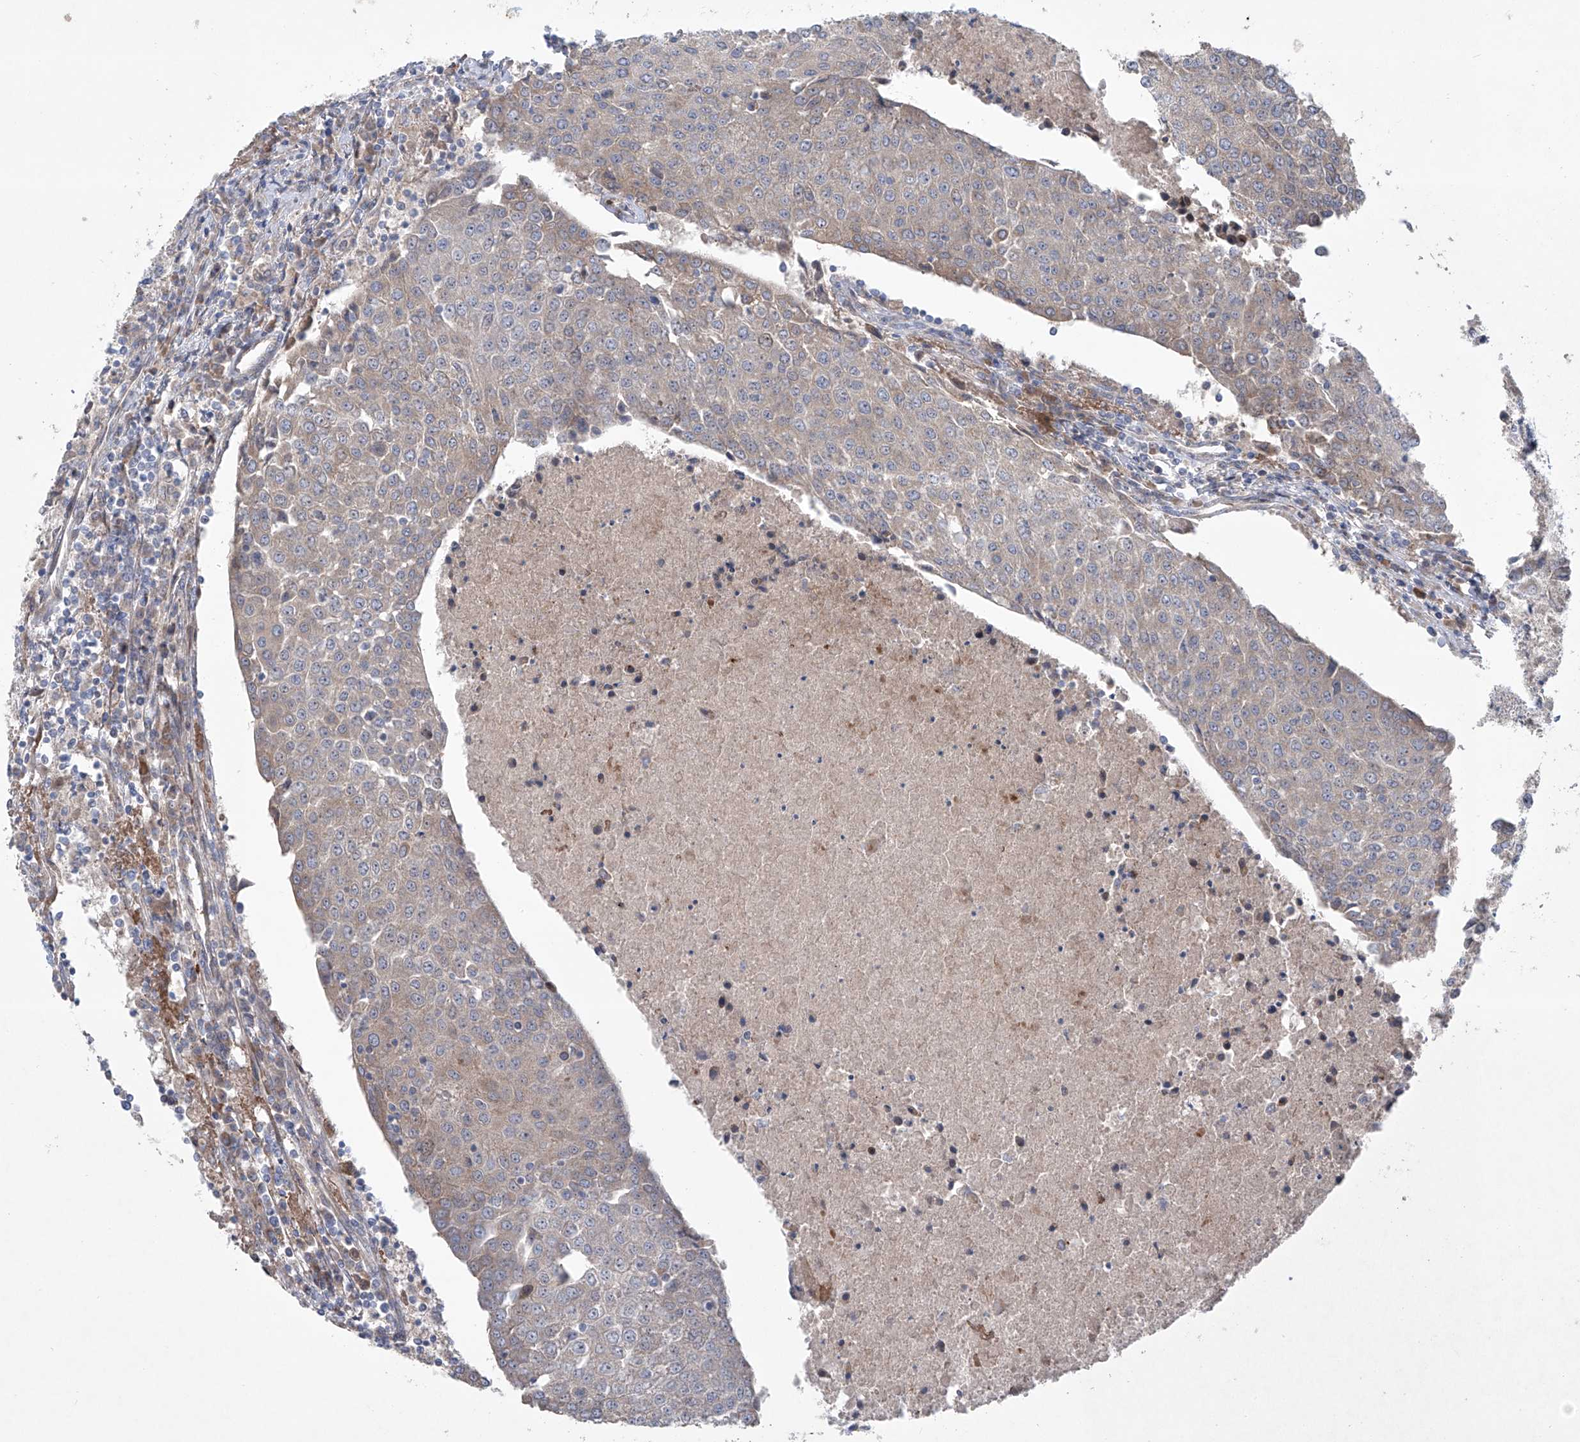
{"staining": {"intensity": "weak", "quantity": "<25%", "location": "cytoplasmic/membranous"}, "tissue": "urothelial cancer", "cell_type": "Tumor cells", "image_type": "cancer", "snomed": [{"axis": "morphology", "description": "Urothelial carcinoma, High grade"}, {"axis": "topography", "description": "Urinary bladder"}], "caption": "A micrograph of urothelial cancer stained for a protein shows no brown staining in tumor cells.", "gene": "KLC4", "patient": {"sex": "female", "age": 85}}